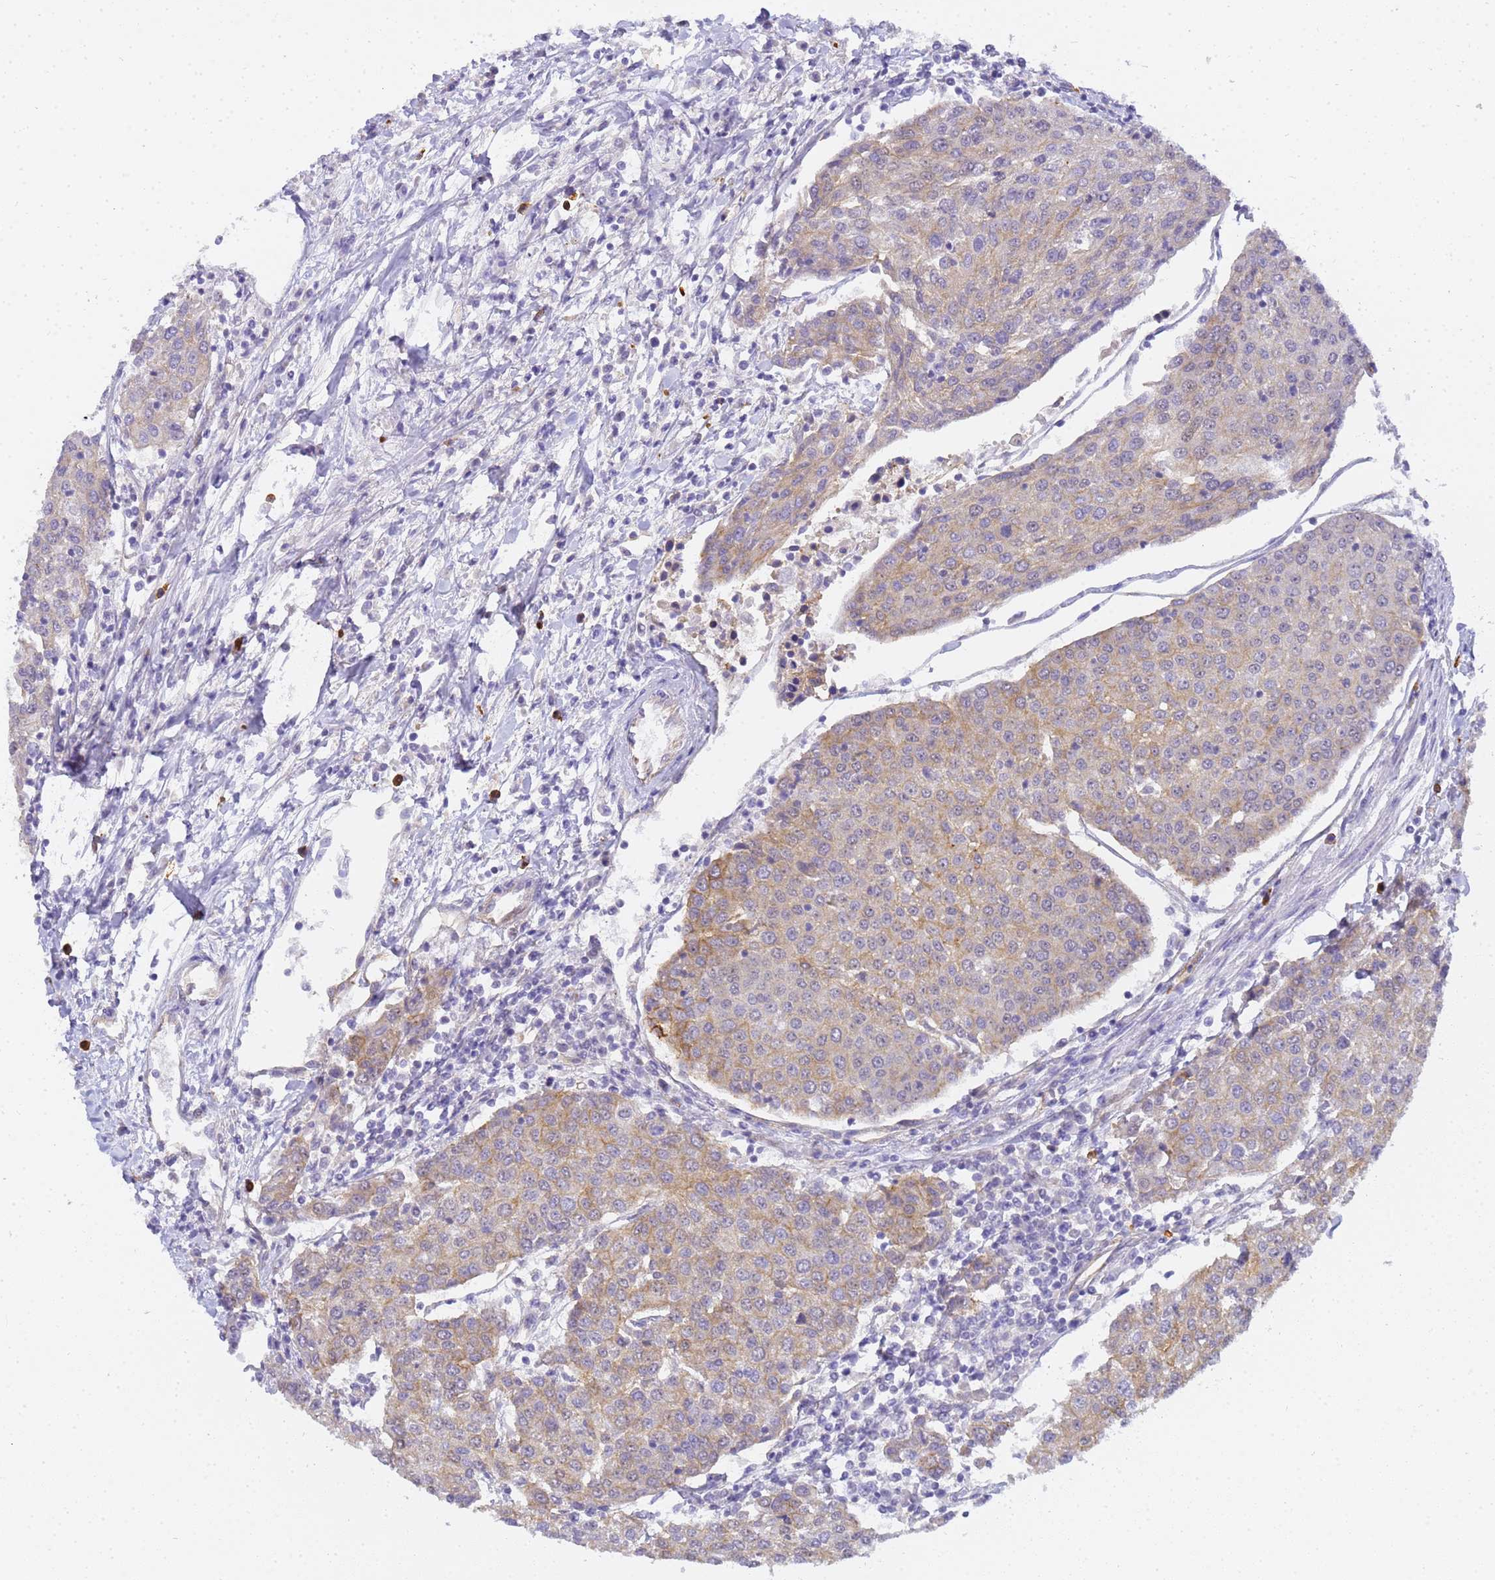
{"staining": {"intensity": "moderate", "quantity": "<25%", "location": "cytoplasmic/membranous"}, "tissue": "urothelial cancer", "cell_type": "Tumor cells", "image_type": "cancer", "snomed": [{"axis": "morphology", "description": "Urothelial carcinoma, High grade"}, {"axis": "topography", "description": "Urinary bladder"}], "caption": "Moderate cytoplasmic/membranous protein expression is present in about <25% of tumor cells in high-grade urothelial carcinoma.", "gene": "GON4L", "patient": {"sex": "female", "age": 85}}